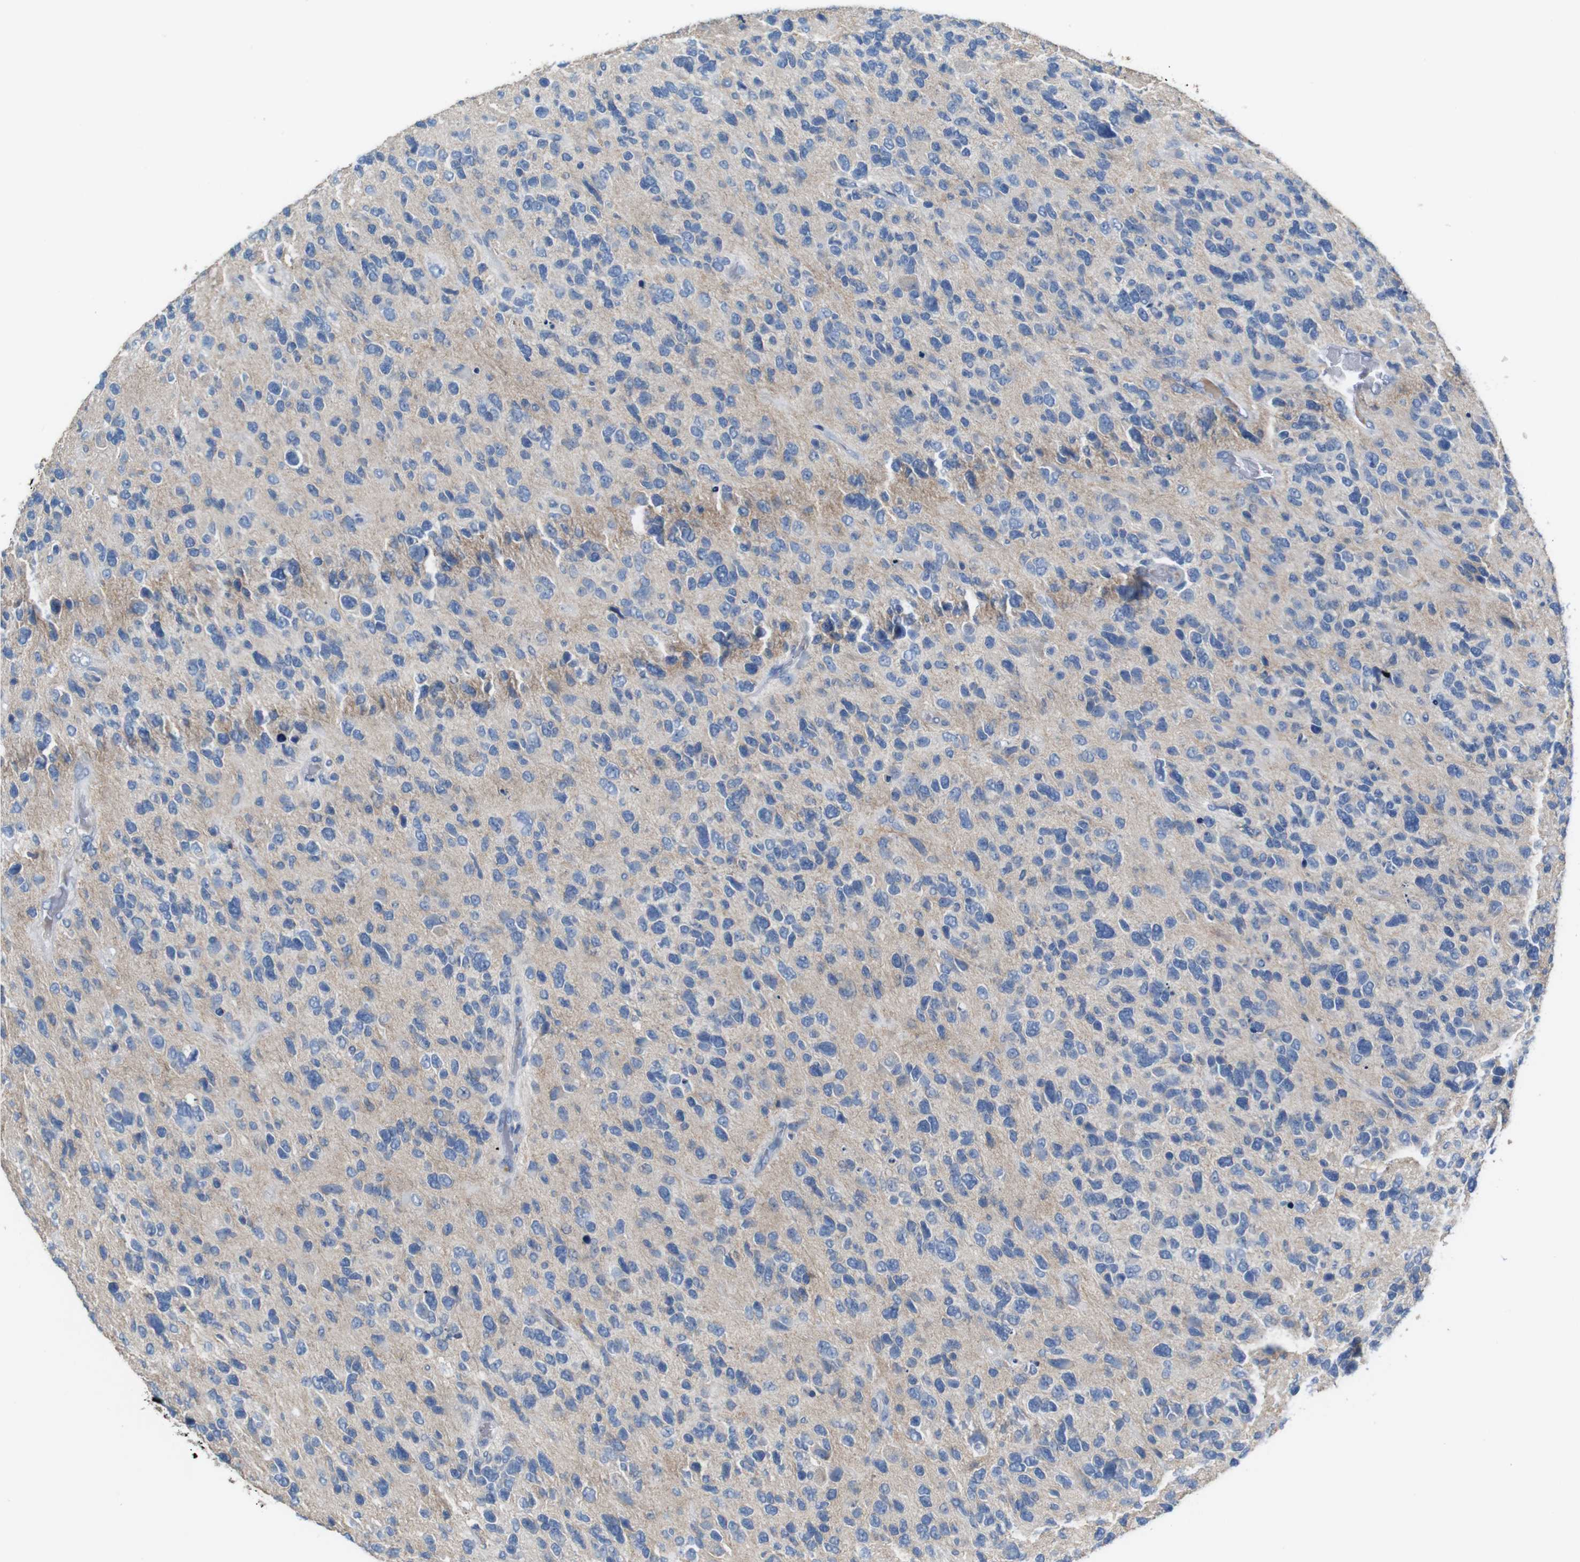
{"staining": {"intensity": "negative", "quantity": "none", "location": "none"}, "tissue": "glioma", "cell_type": "Tumor cells", "image_type": "cancer", "snomed": [{"axis": "morphology", "description": "Glioma, malignant, High grade"}, {"axis": "topography", "description": "Brain"}], "caption": "DAB immunohistochemical staining of glioma reveals no significant staining in tumor cells.", "gene": "IGSF8", "patient": {"sex": "female", "age": 58}}